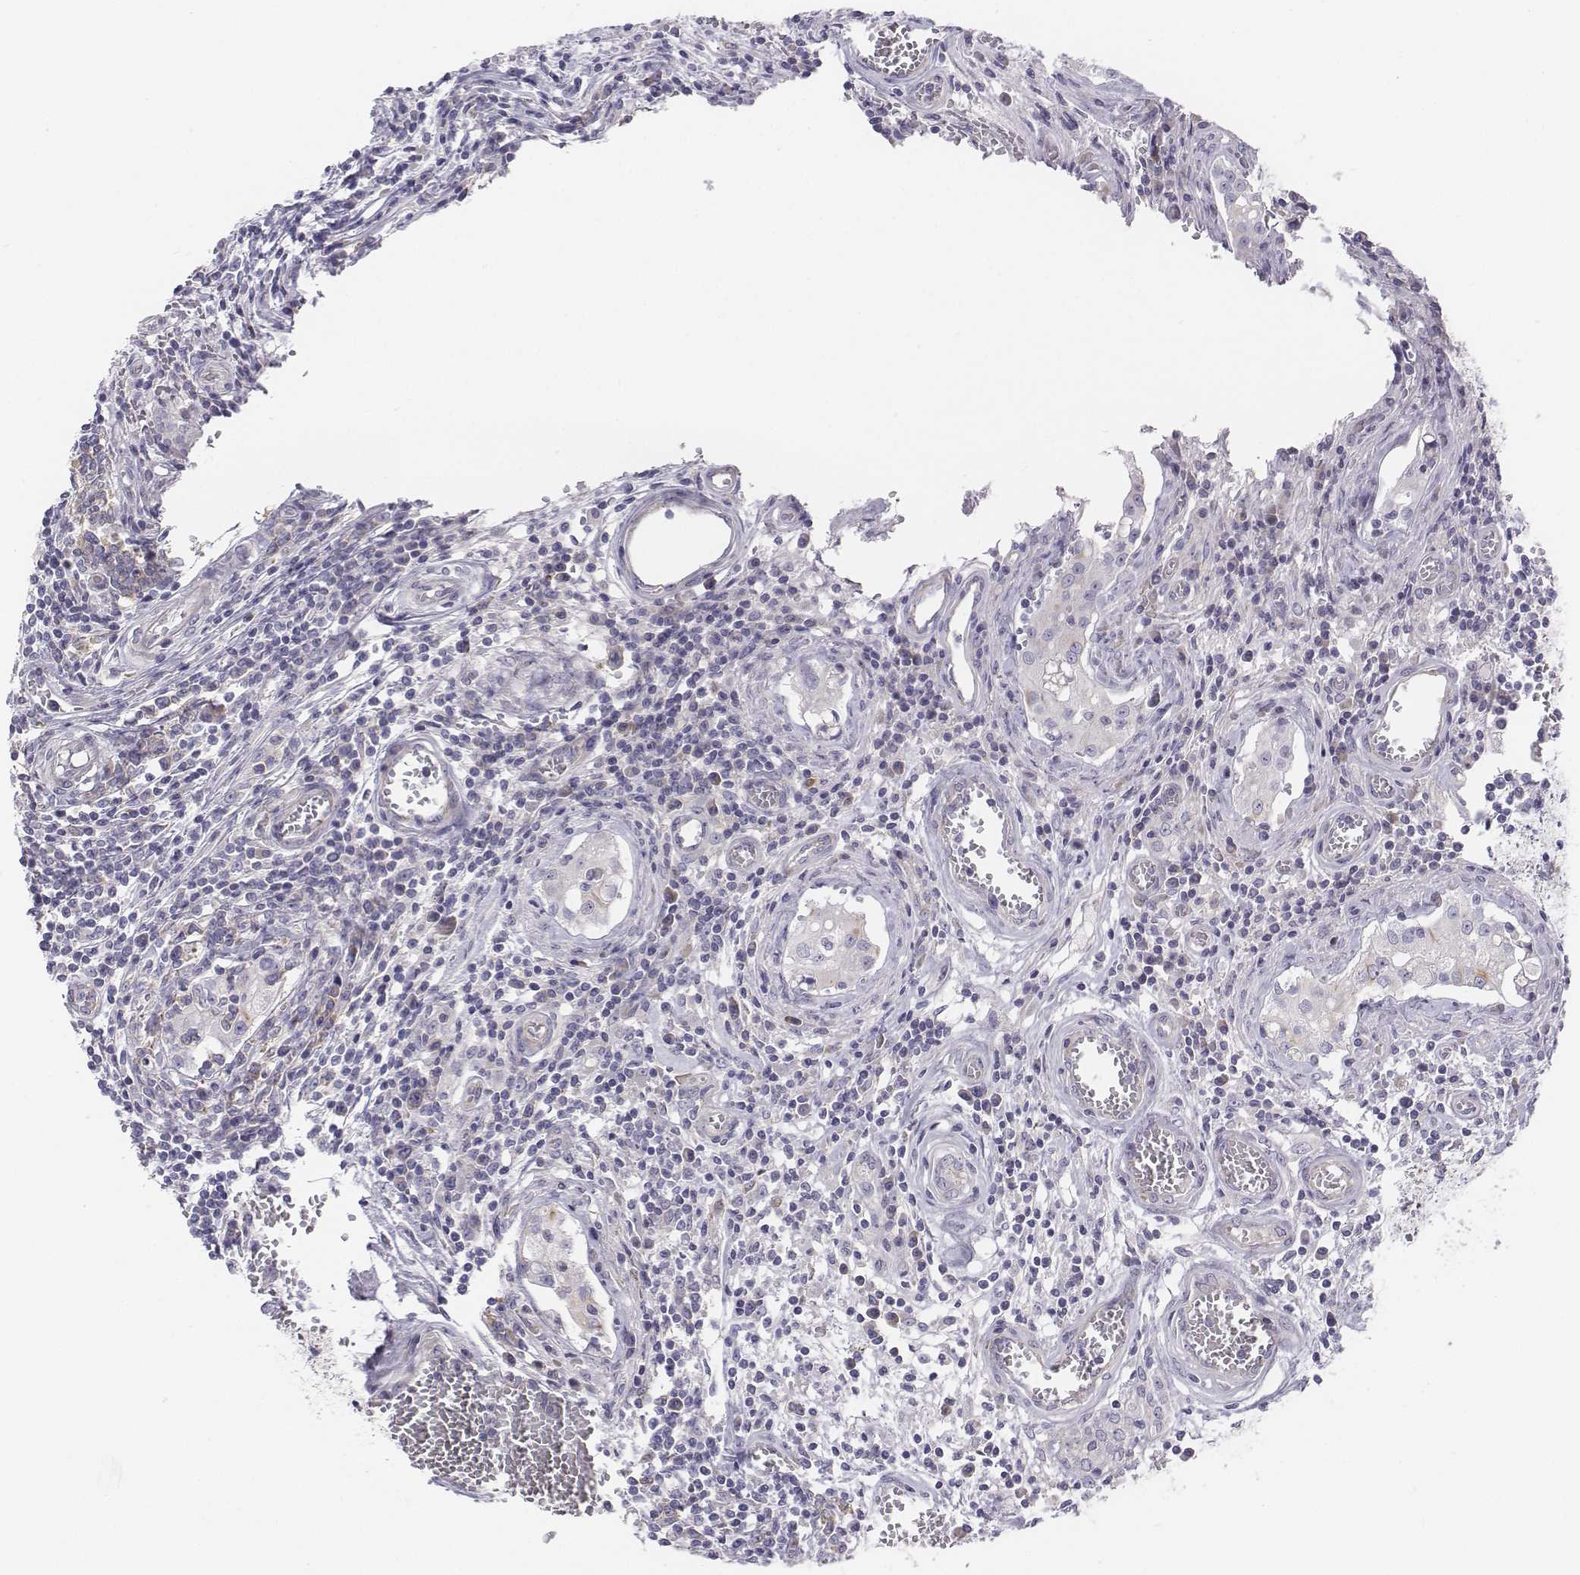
{"staining": {"intensity": "negative", "quantity": "none", "location": "none"}, "tissue": "testis cancer", "cell_type": "Tumor cells", "image_type": "cancer", "snomed": [{"axis": "morphology", "description": "Carcinoma, Embryonal, NOS"}, {"axis": "topography", "description": "Testis"}], "caption": "High magnification brightfield microscopy of testis cancer stained with DAB (3,3'-diaminobenzidine) (brown) and counterstained with hematoxylin (blue): tumor cells show no significant expression.", "gene": "CHST14", "patient": {"sex": "male", "age": 36}}